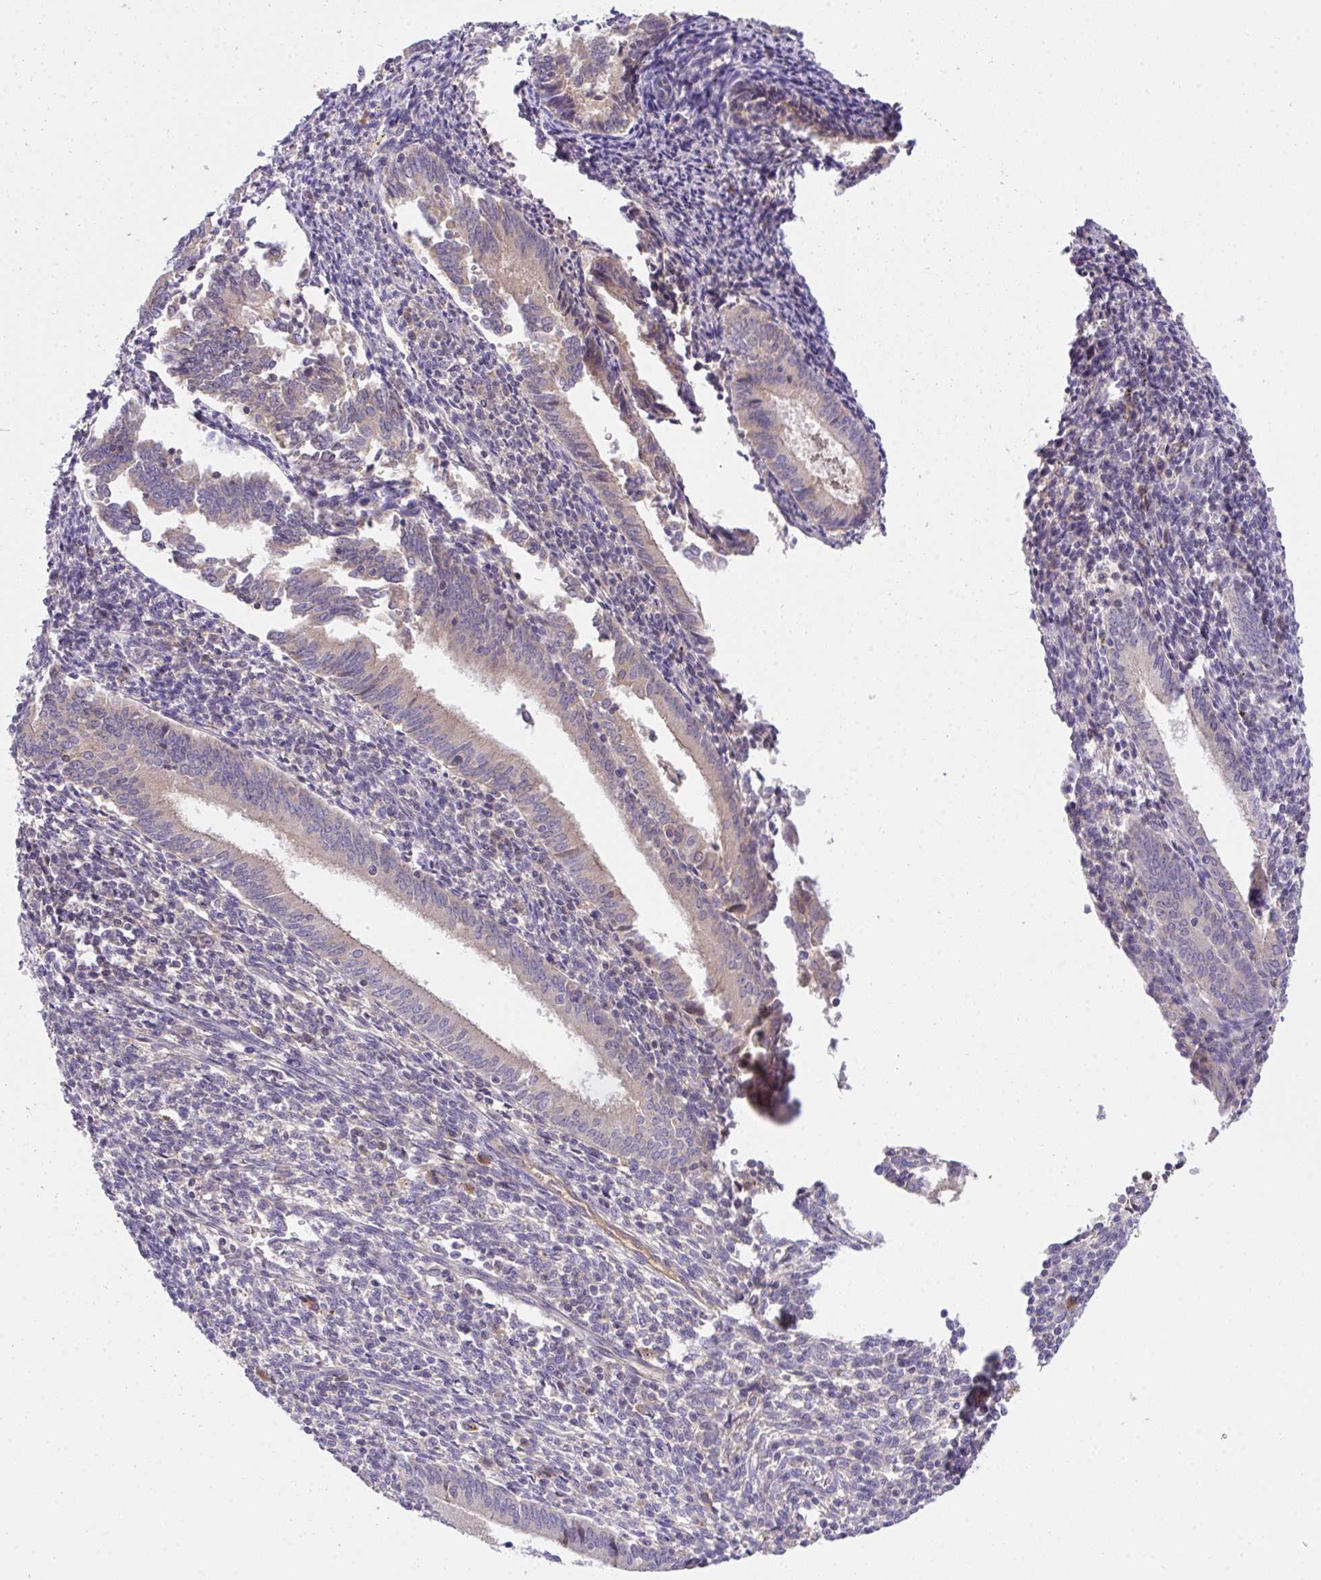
{"staining": {"intensity": "negative", "quantity": "none", "location": "none"}, "tissue": "endometrium", "cell_type": "Cells in endometrial stroma", "image_type": "normal", "snomed": [{"axis": "morphology", "description": "Normal tissue, NOS"}, {"axis": "topography", "description": "Endometrium"}], "caption": "IHC photomicrograph of benign endometrium: human endometrium stained with DAB (3,3'-diaminobenzidine) shows no significant protein expression in cells in endometrial stroma. (Stains: DAB (3,3'-diaminobenzidine) immunohistochemistry with hematoxylin counter stain, Microscopy: brightfield microscopy at high magnification).", "gene": "ZNF581", "patient": {"sex": "female", "age": 41}}